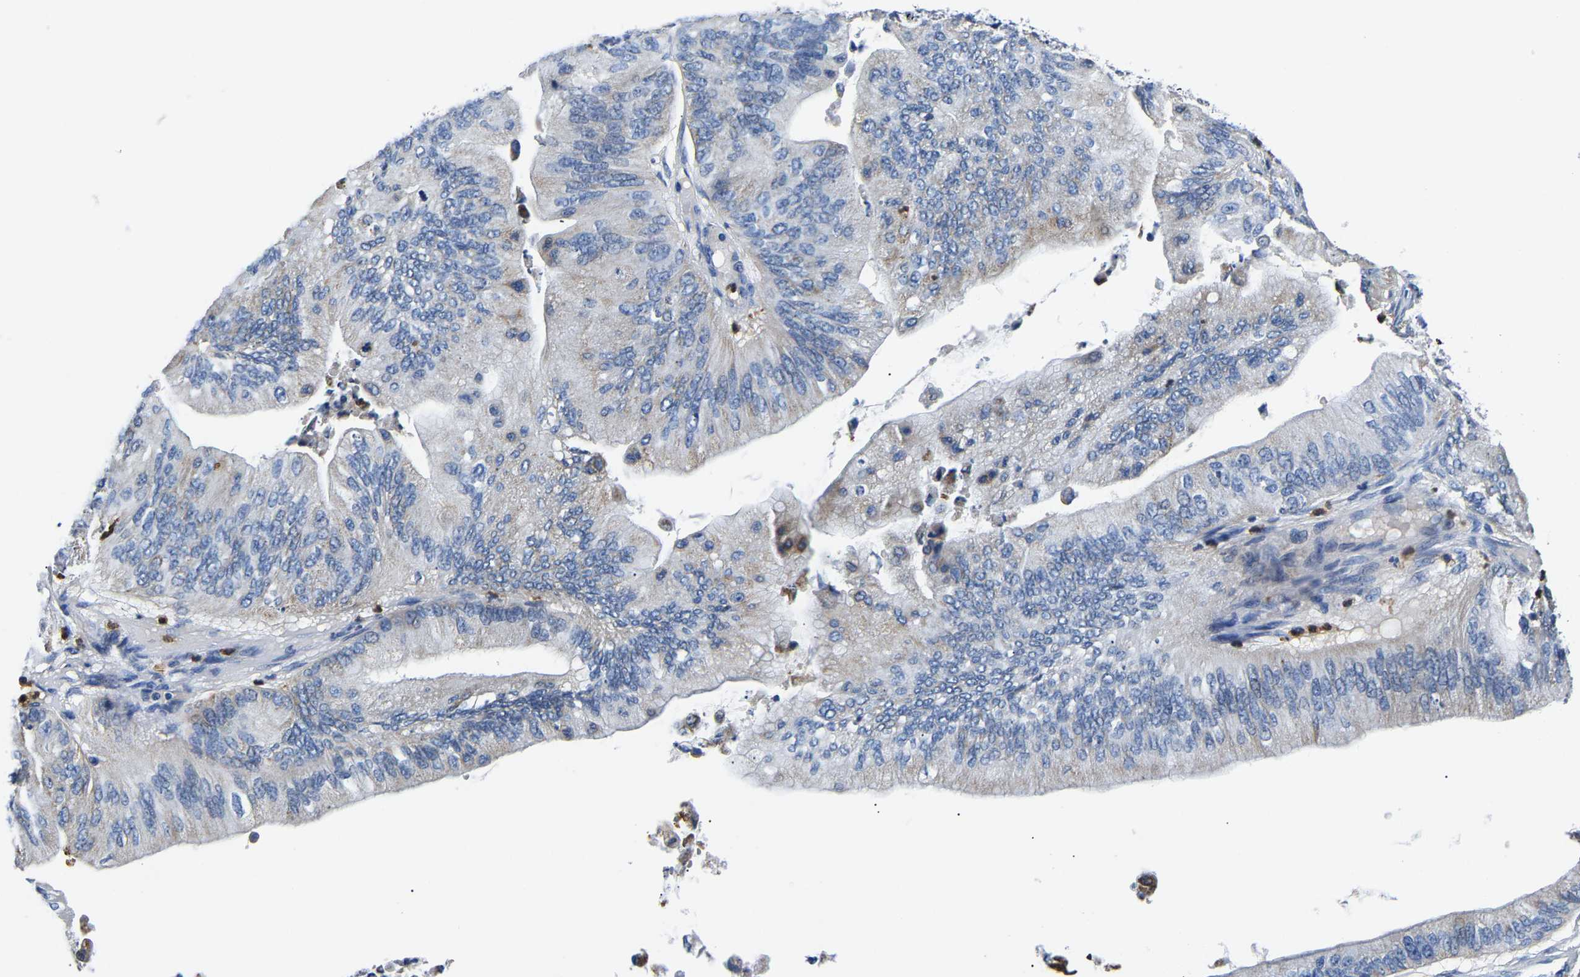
{"staining": {"intensity": "weak", "quantity": "<25%", "location": "cytoplasmic/membranous"}, "tissue": "ovarian cancer", "cell_type": "Tumor cells", "image_type": "cancer", "snomed": [{"axis": "morphology", "description": "Cystadenocarcinoma, mucinous, NOS"}, {"axis": "topography", "description": "Ovary"}], "caption": "This is an immunohistochemistry (IHC) micrograph of ovarian mucinous cystadenocarcinoma. There is no positivity in tumor cells.", "gene": "TOR1B", "patient": {"sex": "female", "age": 61}}